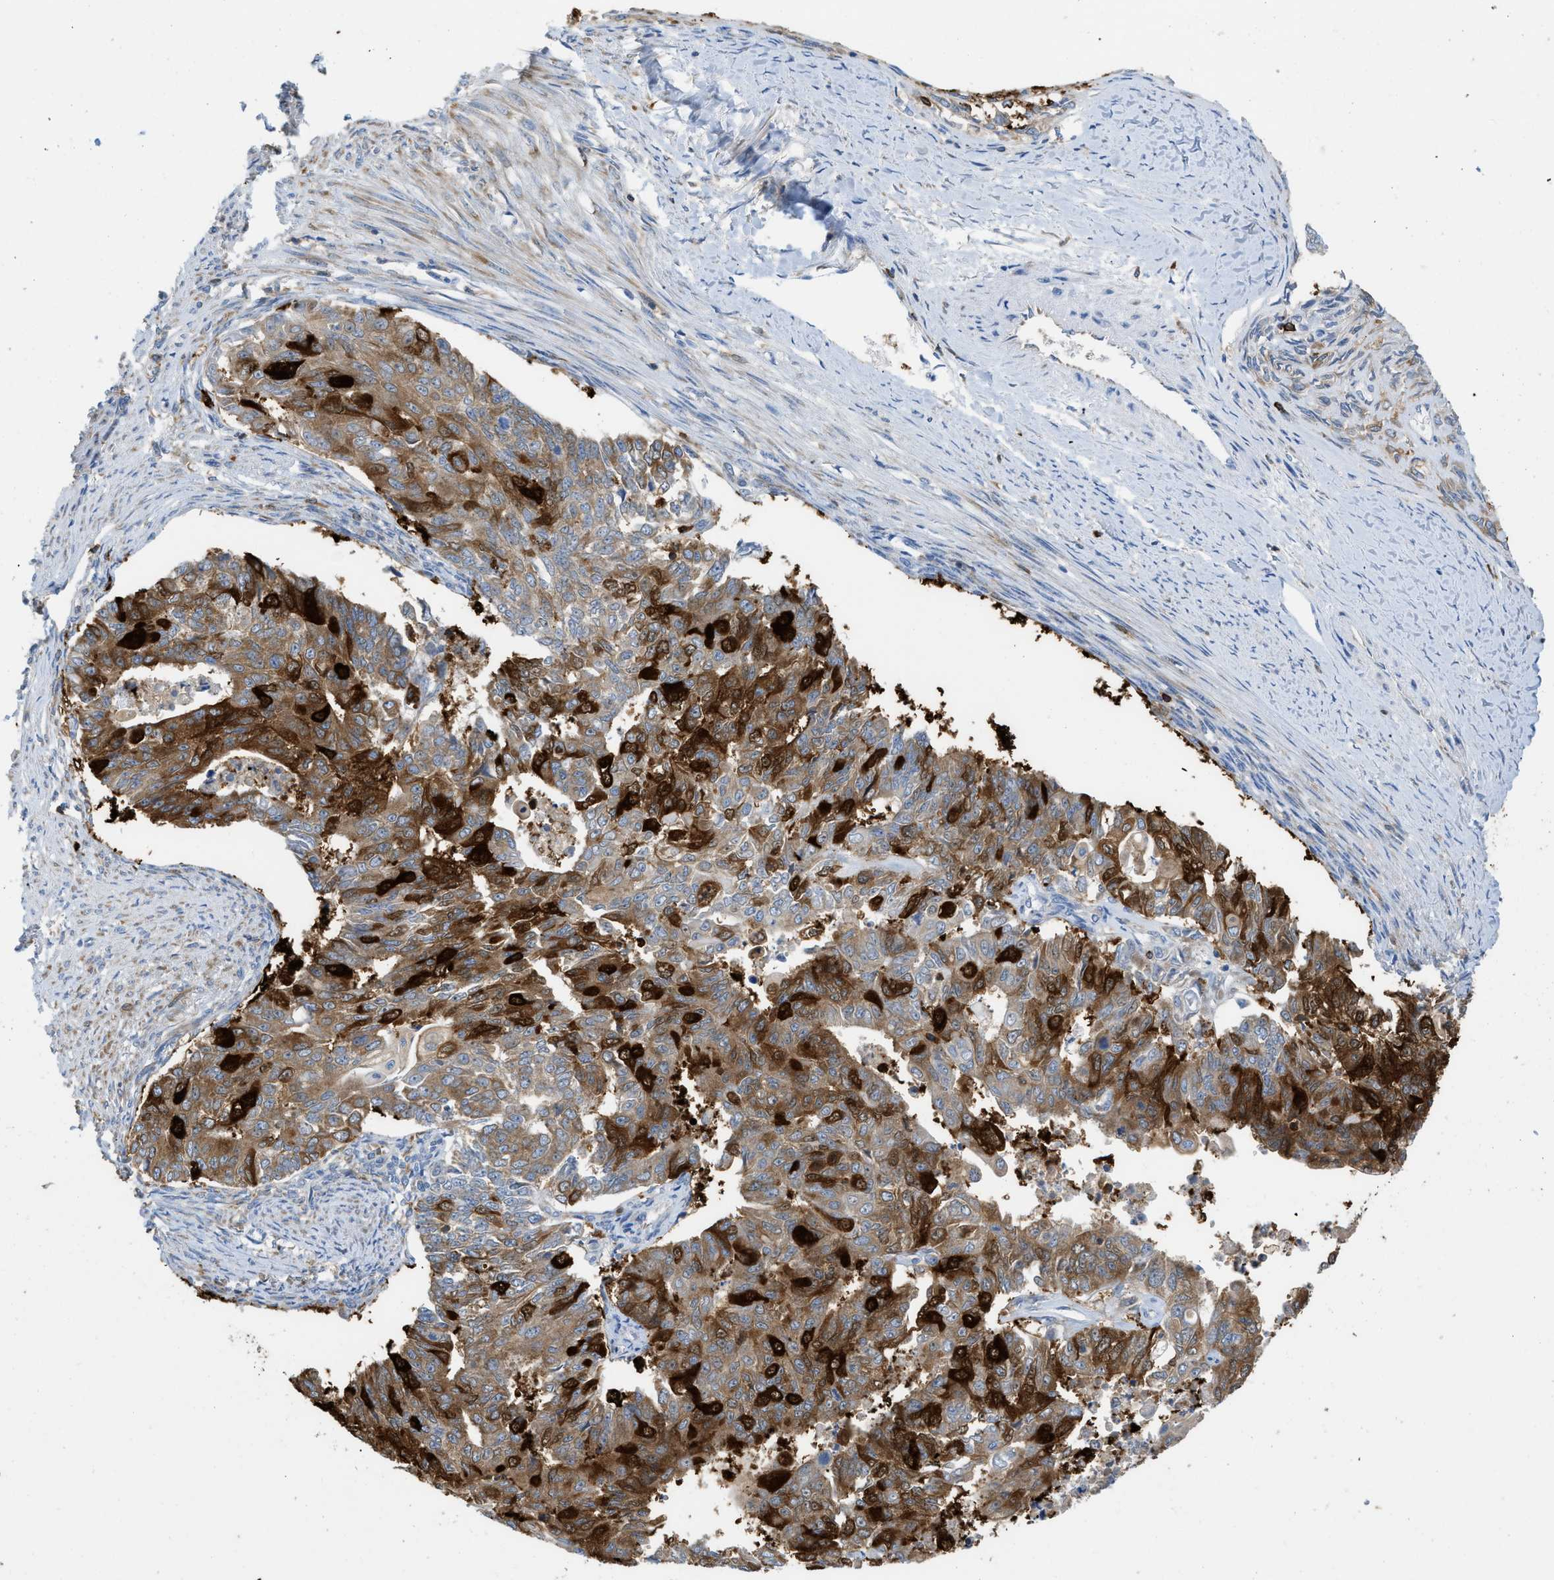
{"staining": {"intensity": "strong", "quantity": ">75%", "location": "cytoplasmic/membranous"}, "tissue": "endometrial cancer", "cell_type": "Tumor cells", "image_type": "cancer", "snomed": [{"axis": "morphology", "description": "Adenocarcinoma, NOS"}, {"axis": "topography", "description": "Endometrium"}], "caption": "This histopathology image exhibits immunohistochemistry staining of adenocarcinoma (endometrial), with high strong cytoplasmic/membranous expression in about >75% of tumor cells.", "gene": "GPAT4", "patient": {"sex": "female", "age": 32}}